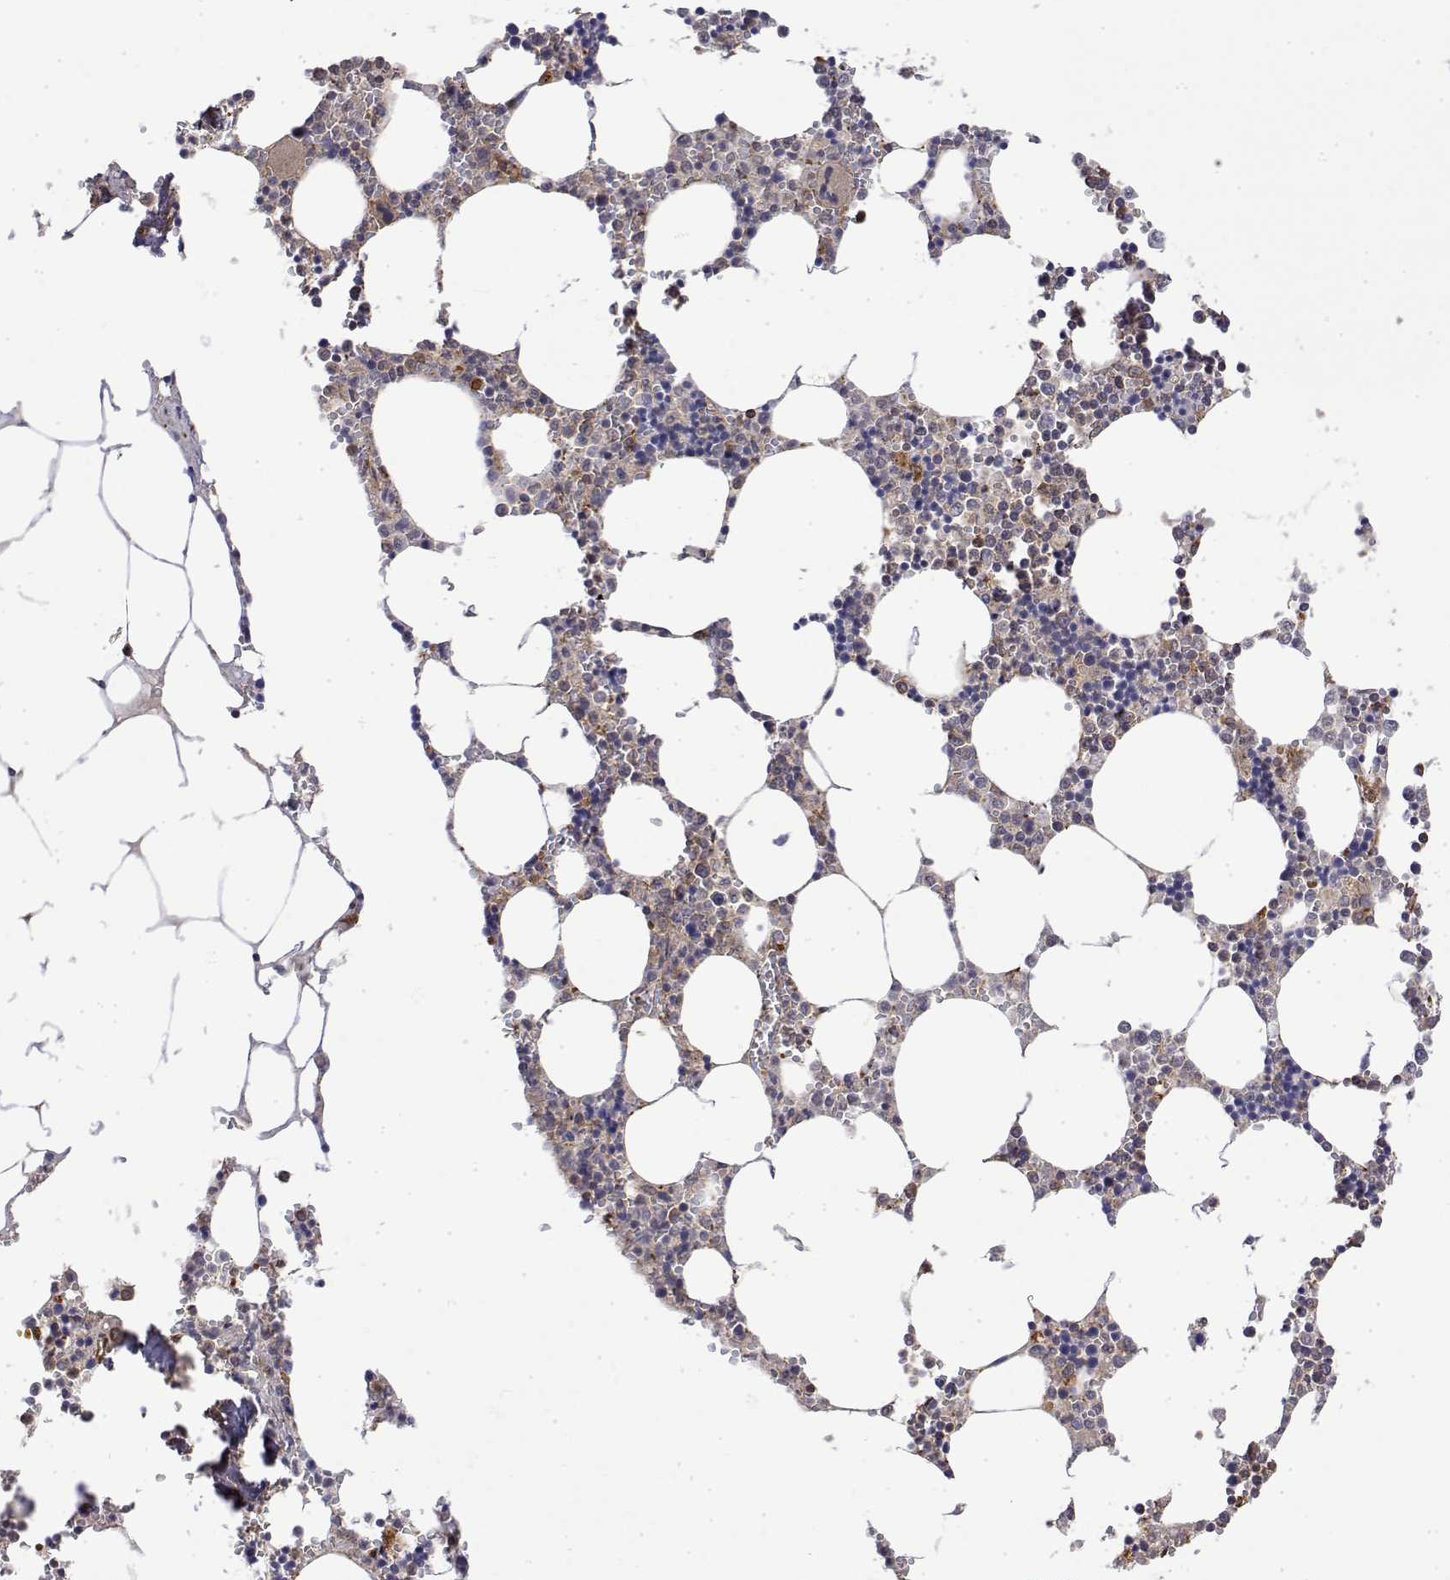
{"staining": {"intensity": "weak", "quantity": "<25%", "location": "cytoplasmic/membranous"}, "tissue": "bone marrow", "cell_type": "Hematopoietic cells", "image_type": "normal", "snomed": [{"axis": "morphology", "description": "Normal tissue, NOS"}, {"axis": "topography", "description": "Bone marrow"}], "caption": "IHC histopathology image of unremarkable bone marrow: human bone marrow stained with DAB shows no significant protein positivity in hematopoietic cells.", "gene": "PACSIN2", "patient": {"sex": "male", "age": 54}}